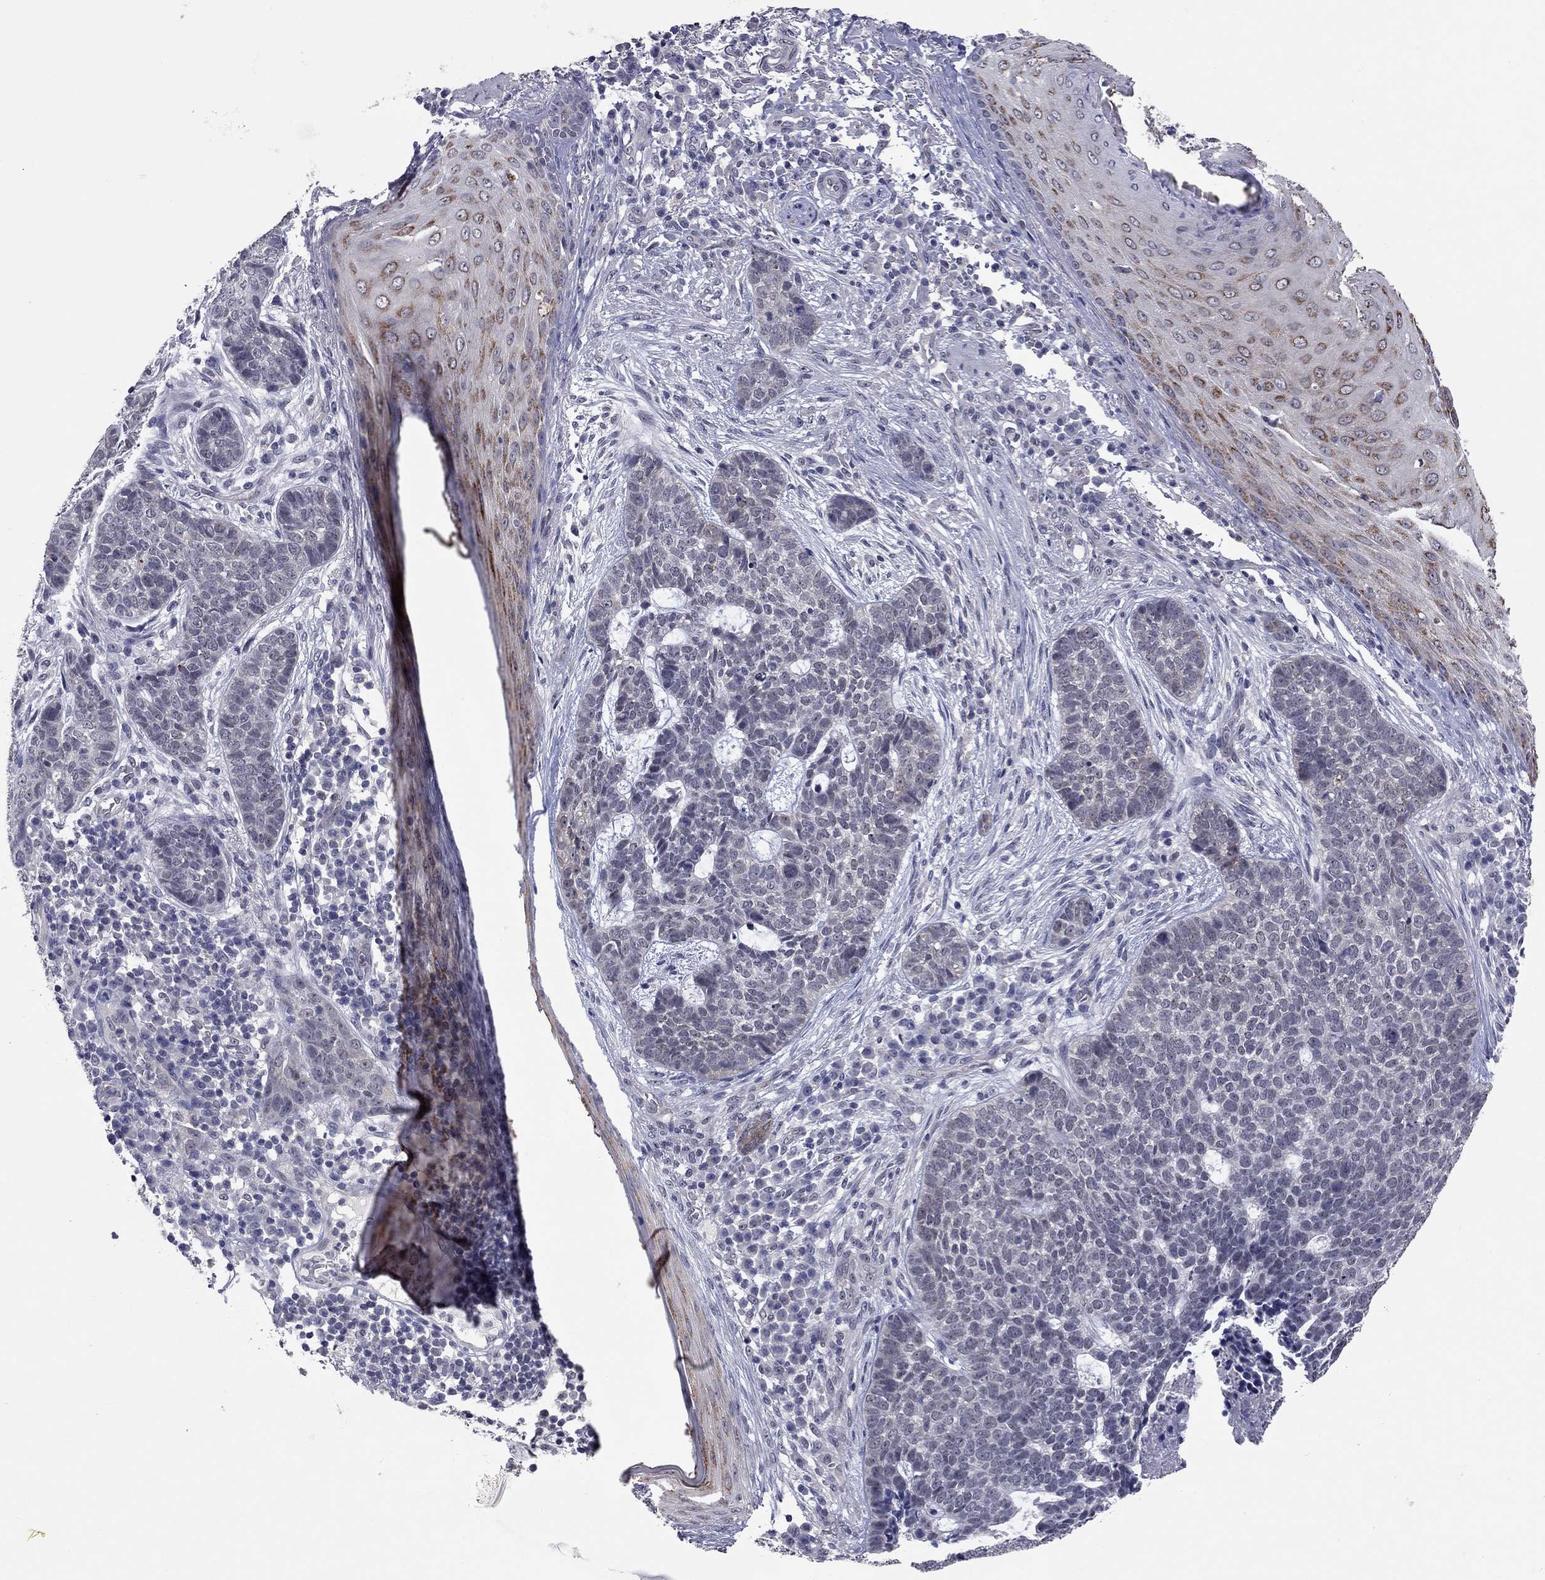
{"staining": {"intensity": "negative", "quantity": "none", "location": "none"}, "tissue": "skin cancer", "cell_type": "Tumor cells", "image_type": "cancer", "snomed": [{"axis": "morphology", "description": "Basal cell carcinoma"}, {"axis": "topography", "description": "Skin"}], "caption": "This is a micrograph of immunohistochemistry (IHC) staining of skin cancer, which shows no expression in tumor cells.", "gene": "SHOC2", "patient": {"sex": "female", "age": 69}}